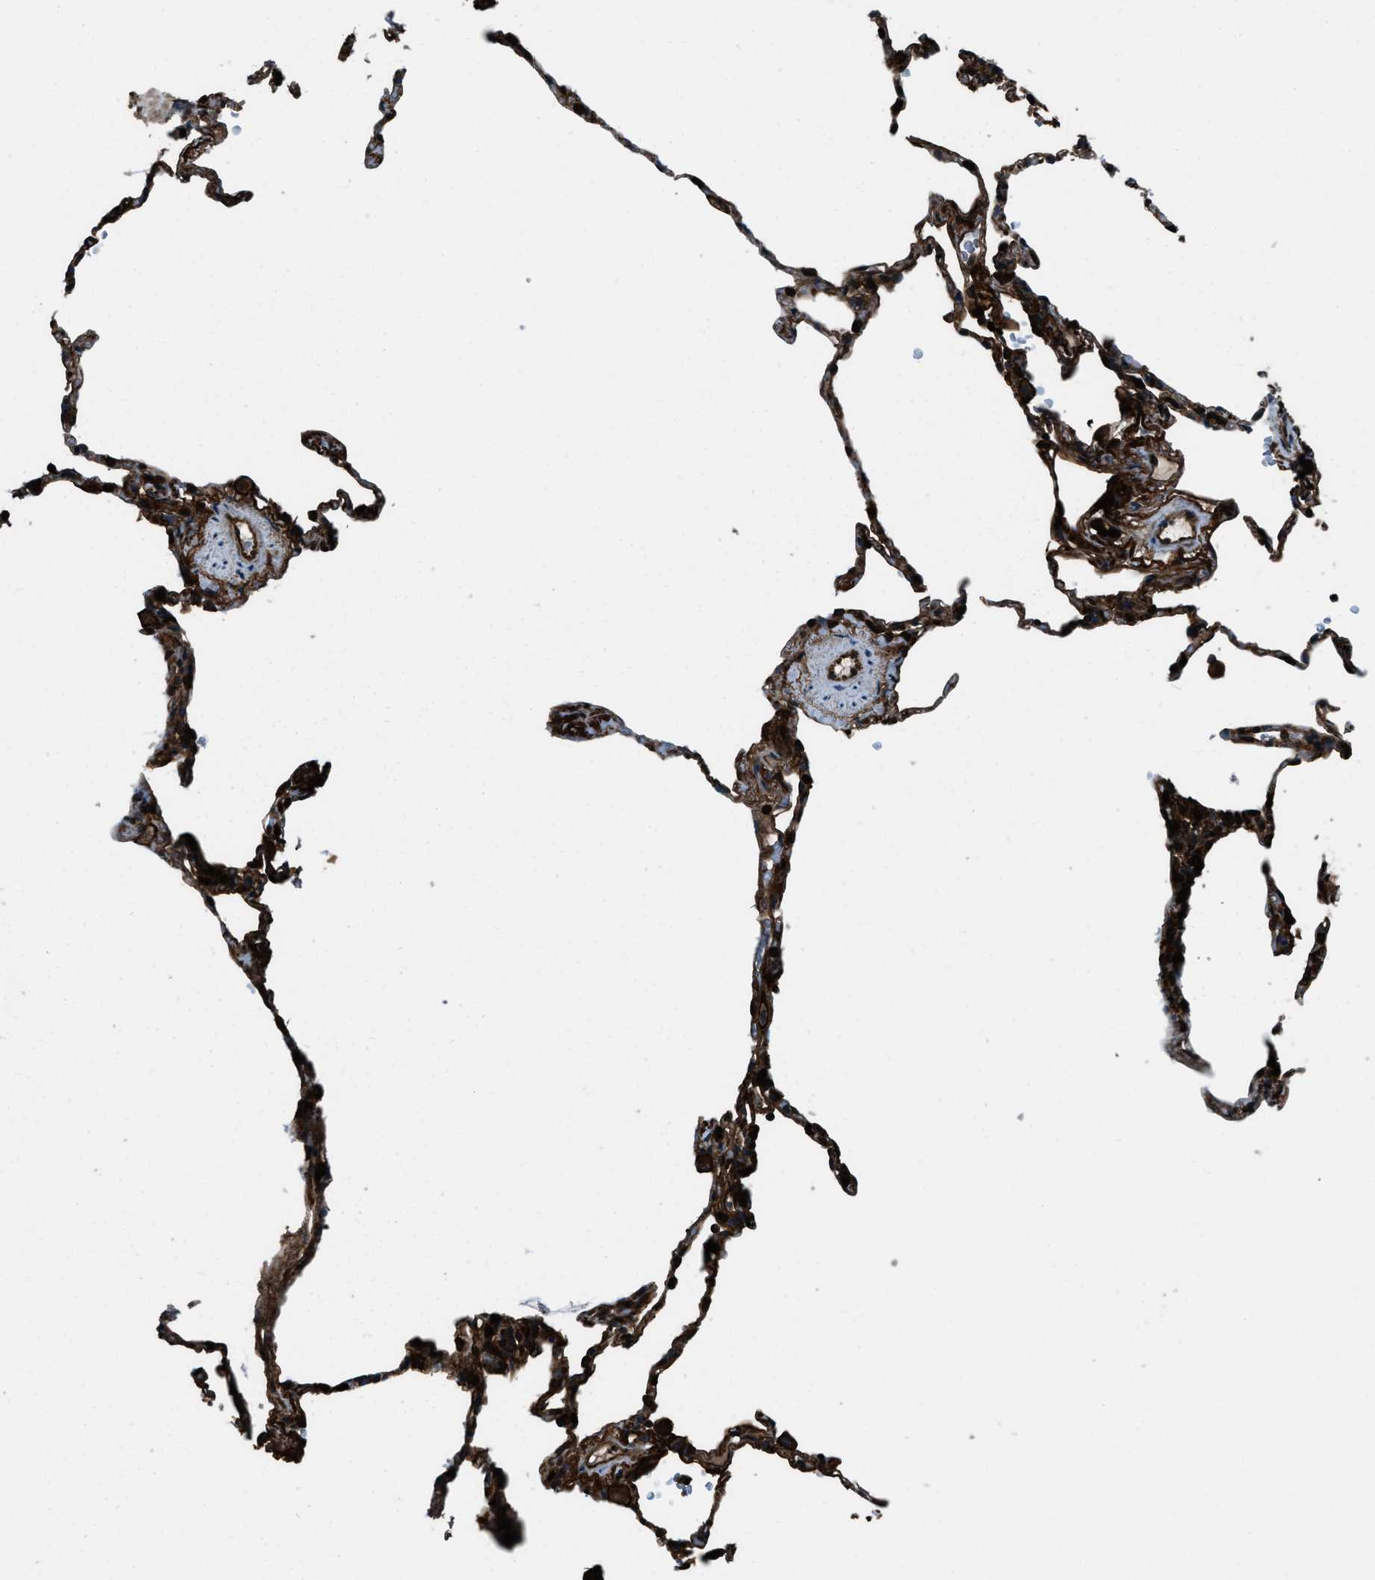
{"staining": {"intensity": "strong", "quantity": "25%-75%", "location": "cytoplasmic/membranous"}, "tissue": "lung", "cell_type": "Alveolar cells", "image_type": "normal", "snomed": [{"axis": "morphology", "description": "Normal tissue, NOS"}, {"axis": "topography", "description": "Lung"}], "caption": "High-magnification brightfield microscopy of normal lung stained with DAB (brown) and counterstained with hematoxylin (blue). alveolar cells exhibit strong cytoplasmic/membranous positivity is present in approximately25%-75% of cells. Nuclei are stained in blue.", "gene": "SNX30", "patient": {"sex": "male", "age": 59}}